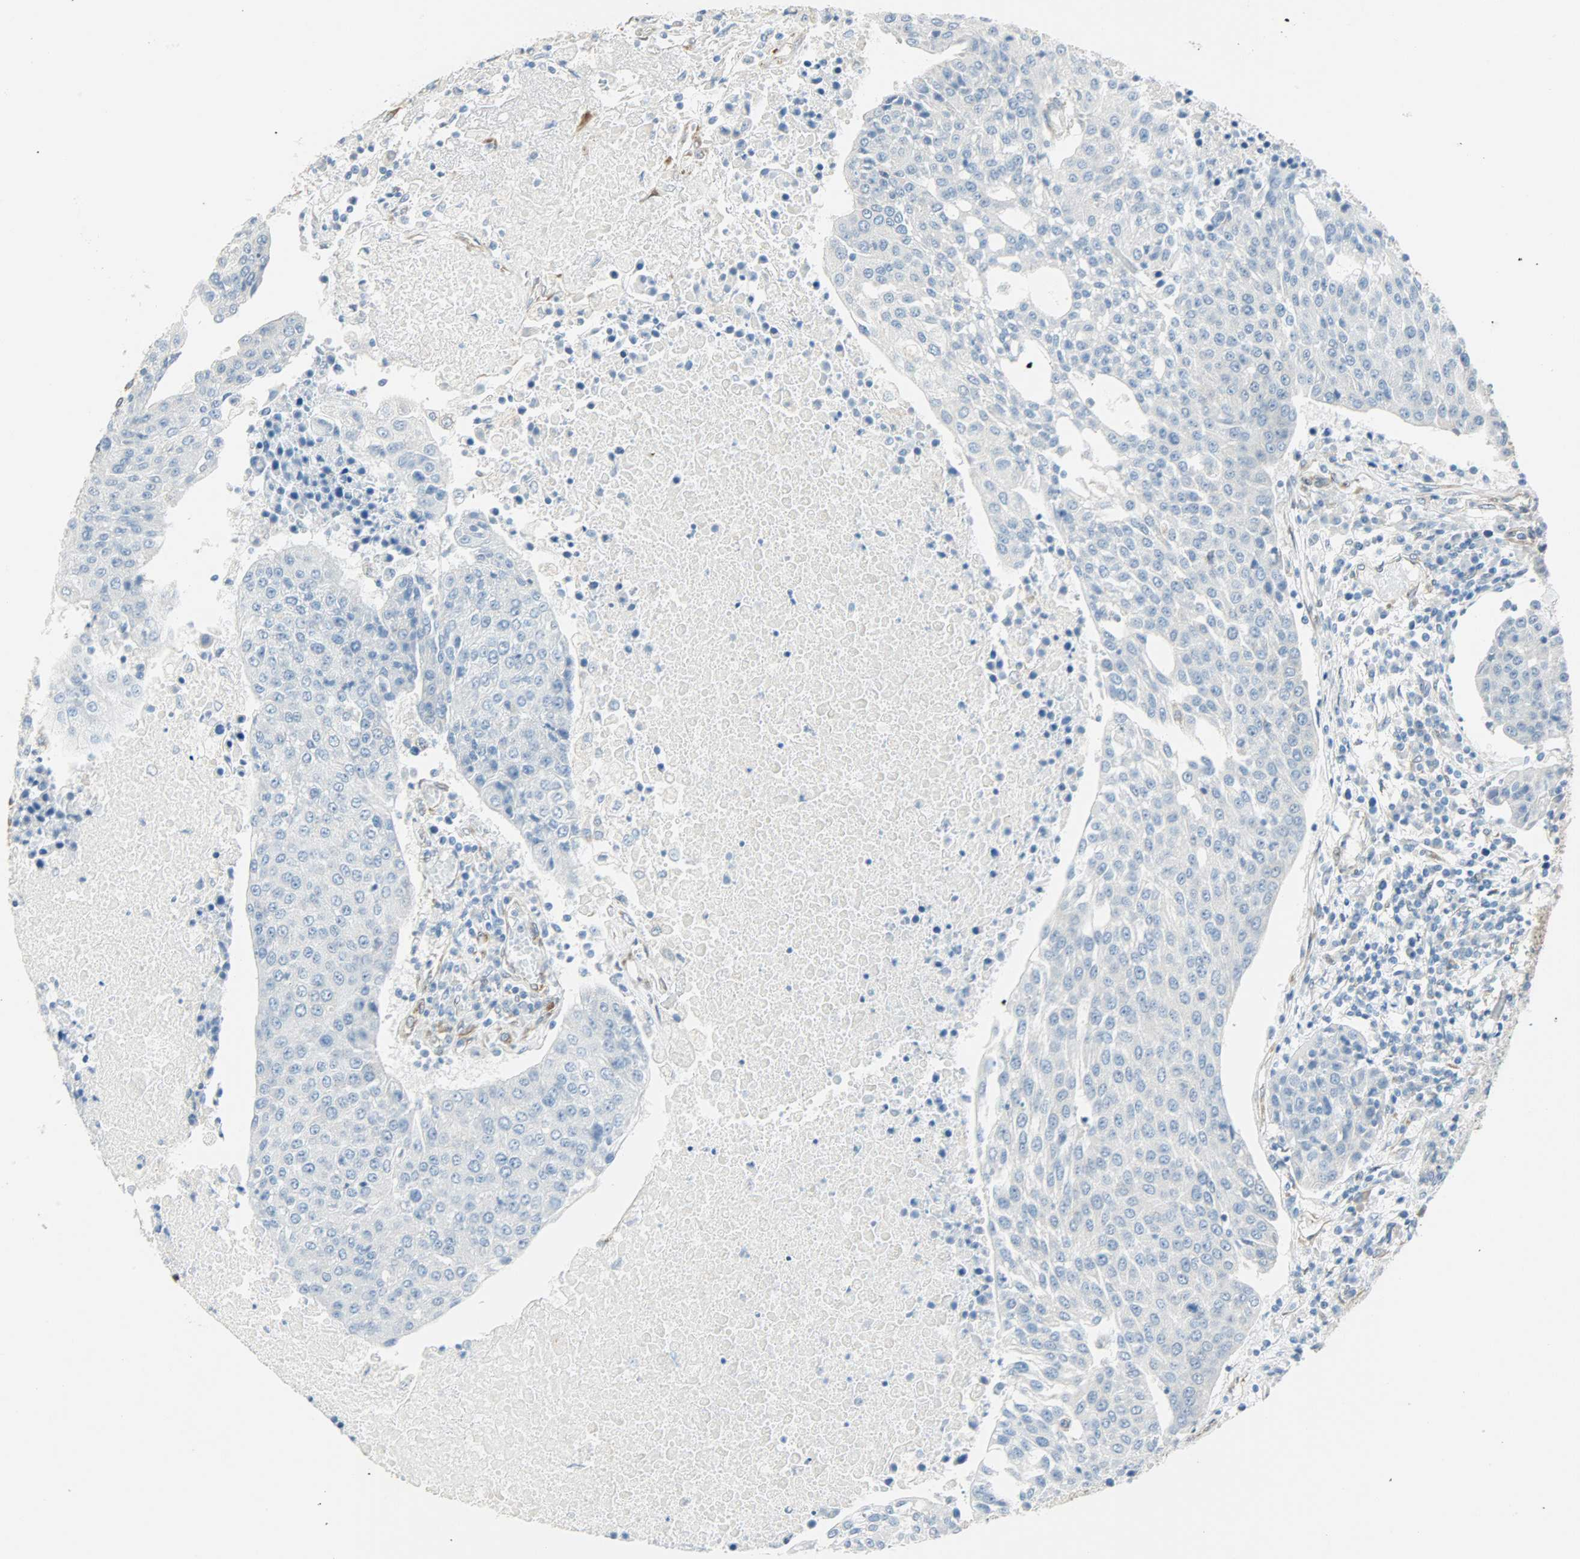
{"staining": {"intensity": "negative", "quantity": "none", "location": "none"}, "tissue": "urothelial cancer", "cell_type": "Tumor cells", "image_type": "cancer", "snomed": [{"axis": "morphology", "description": "Urothelial carcinoma, High grade"}, {"axis": "topography", "description": "Urinary bladder"}], "caption": "The photomicrograph reveals no significant positivity in tumor cells of urothelial carcinoma (high-grade).", "gene": "PKD2", "patient": {"sex": "female", "age": 85}}